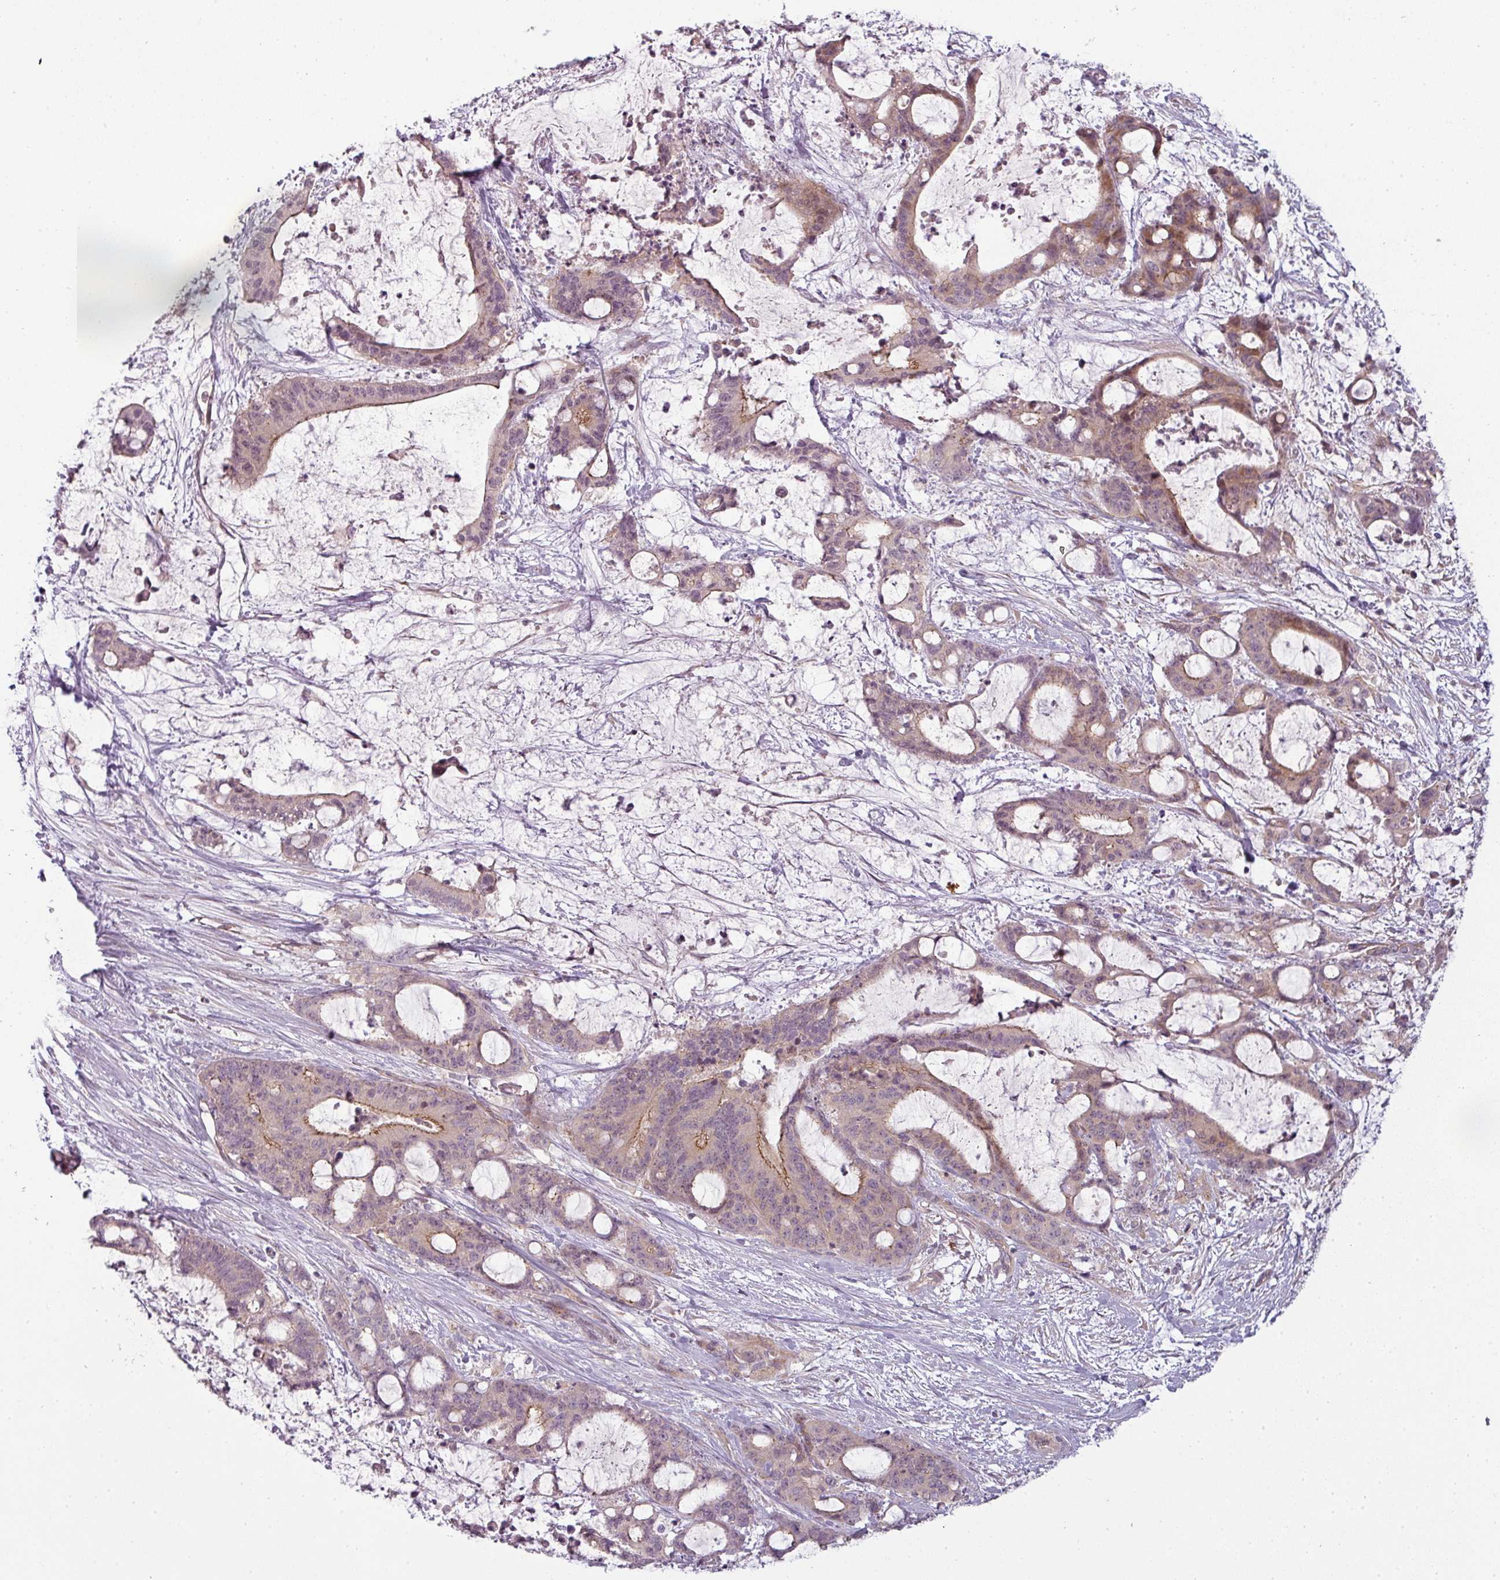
{"staining": {"intensity": "moderate", "quantity": "<25%", "location": "cytoplasmic/membranous"}, "tissue": "liver cancer", "cell_type": "Tumor cells", "image_type": "cancer", "snomed": [{"axis": "morphology", "description": "Normal tissue, NOS"}, {"axis": "morphology", "description": "Cholangiocarcinoma"}, {"axis": "topography", "description": "Liver"}, {"axis": "topography", "description": "Peripheral nerve tissue"}], "caption": "Liver cholangiocarcinoma stained with DAB IHC demonstrates low levels of moderate cytoplasmic/membranous positivity in about <25% of tumor cells. (Brightfield microscopy of DAB IHC at high magnification).", "gene": "SLC16A9", "patient": {"sex": "female", "age": 73}}